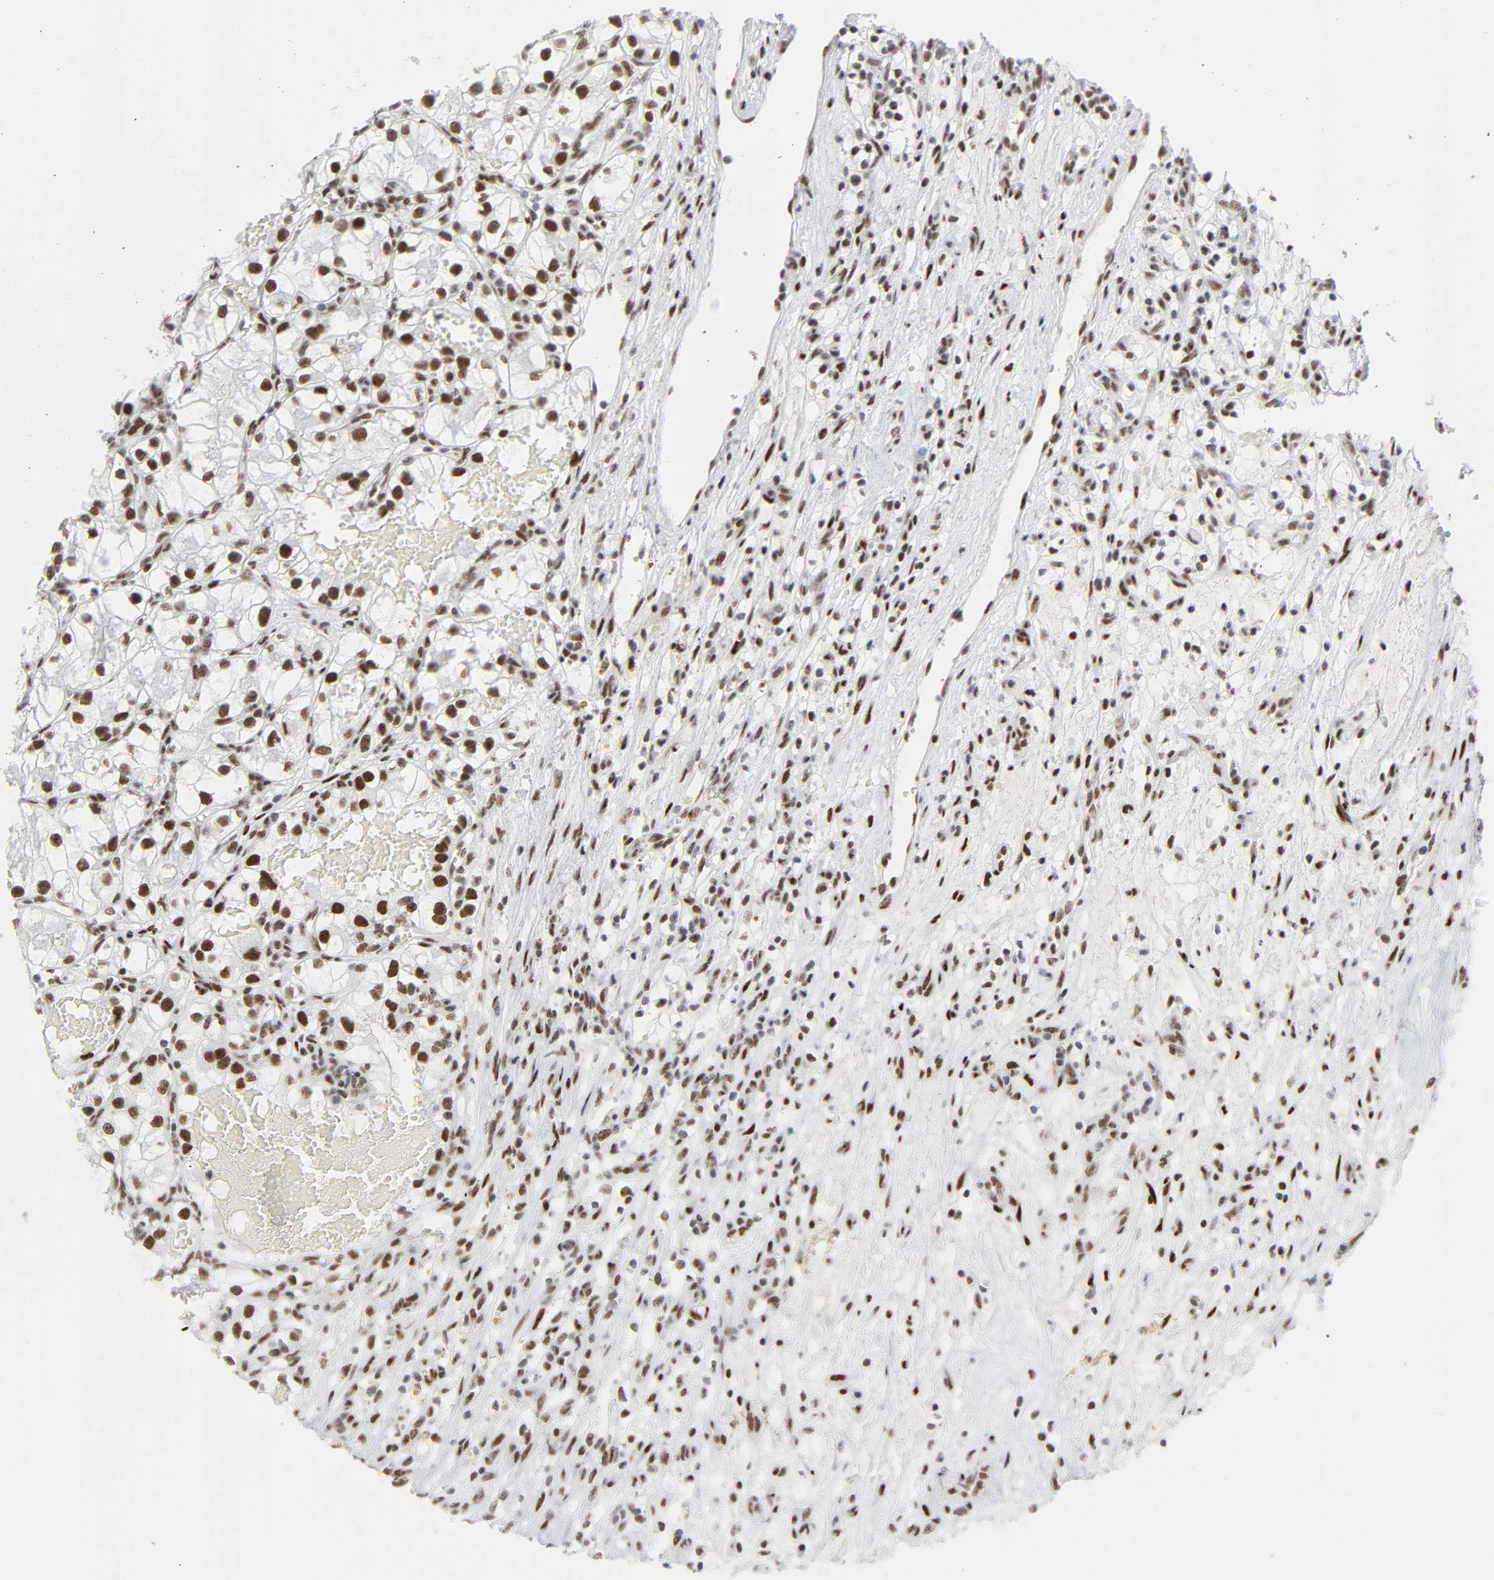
{"staining": {"intensity": "moderate", "quantity": ">75%", "location": "nuclear"}, "tissue": "renal cancer", "cell_type": "Tumor cells", "image_type": "cancer", "snomed": [{"axis": "morphology", "description": "Adenocarcinoma, NOS"}, {"axis": "topography", "description": "Kidney"}], "caption": "Renal adenocarcinoma stained for a protein shows moderate nuclear positivity in tumor cells.", "gene": "HSF1", "patient": {"sex": "female", "age": 57}}